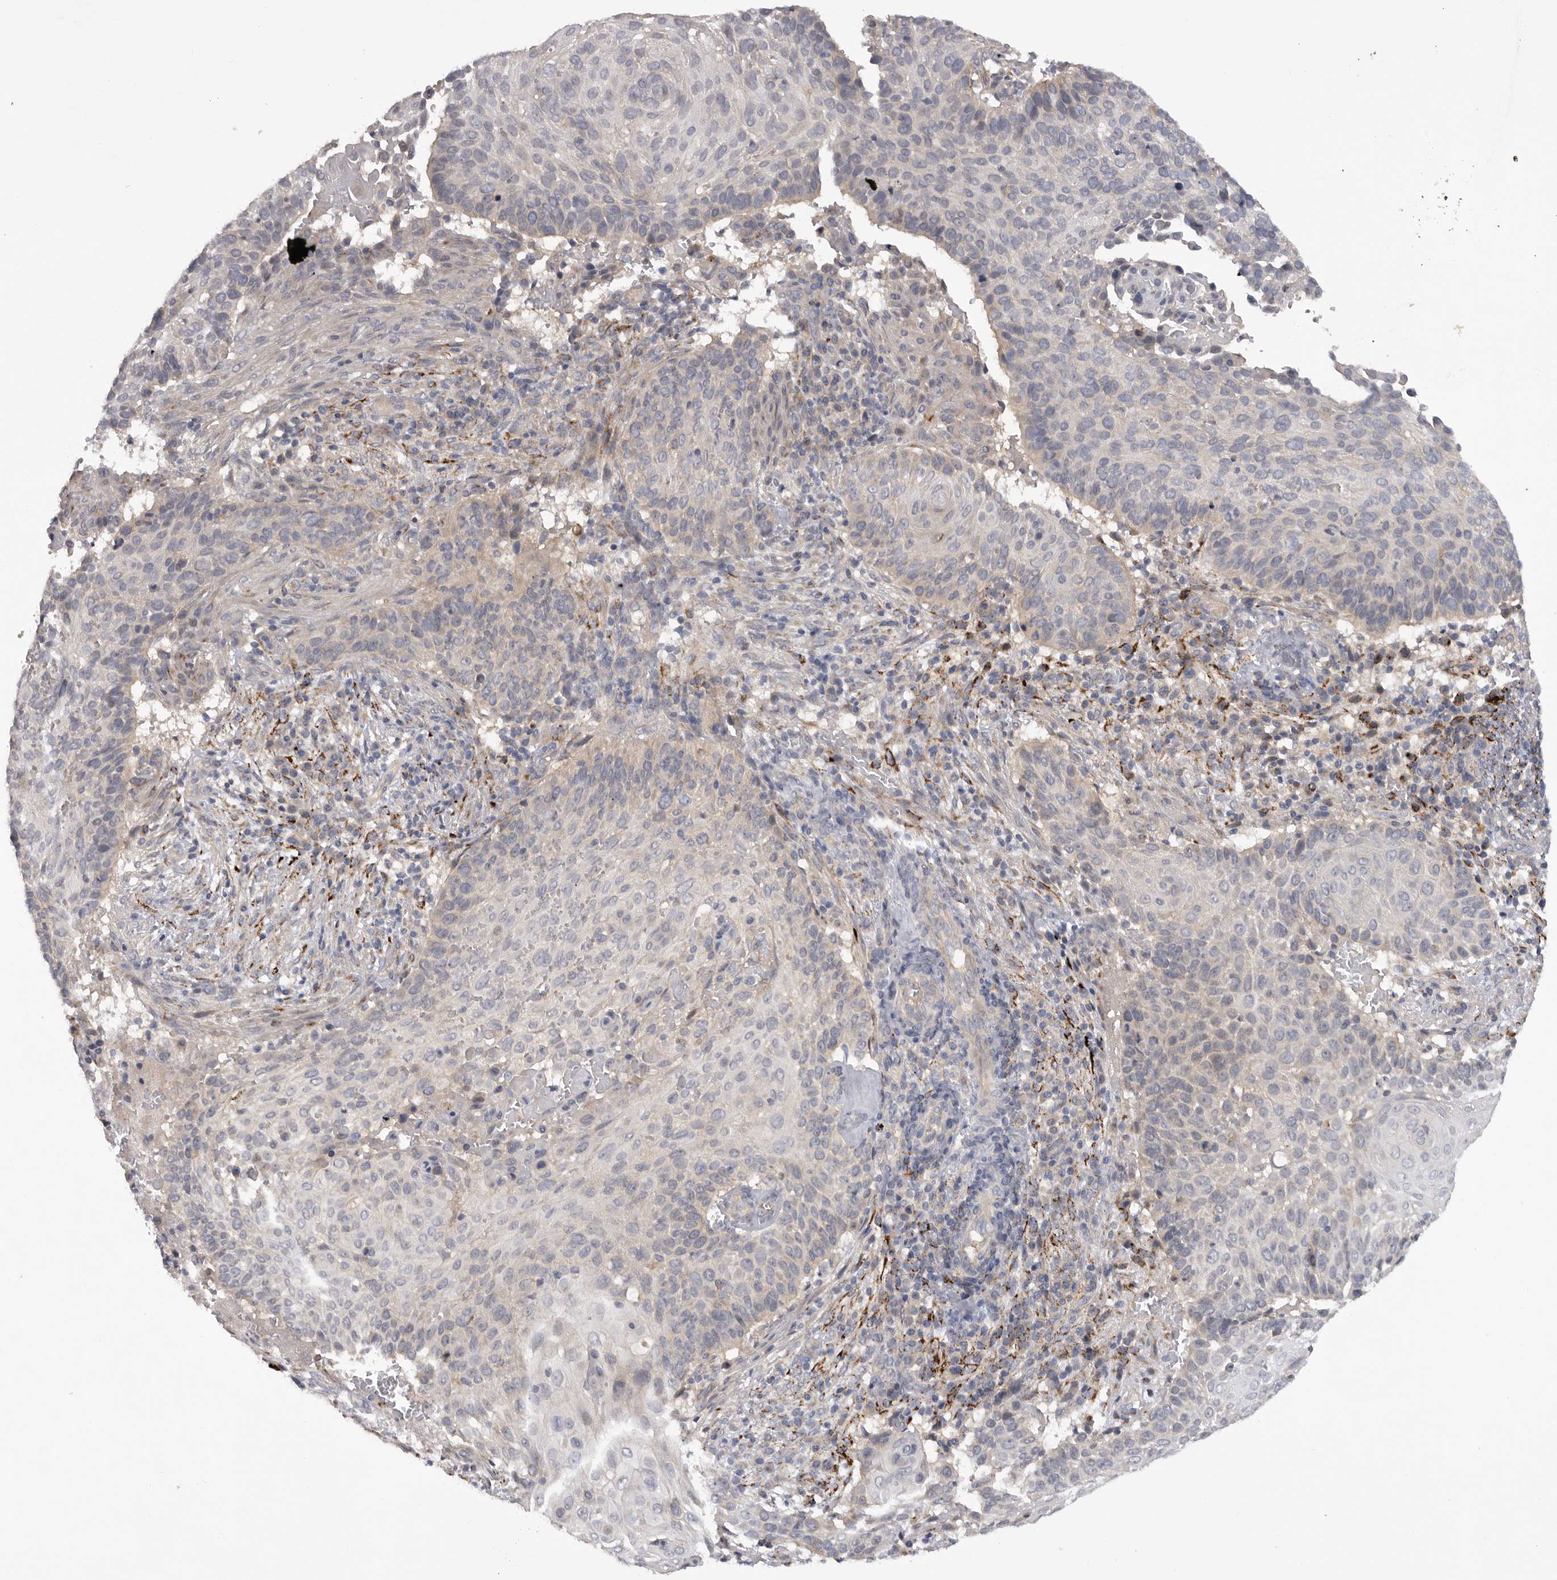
{"staining": {"intensity": "negative", "quantity": "none", "location": "none"}, "tissue": "cervical cancer", "cell_type": "Tumor cells", "image_type": "cancer", "snomed": [{"axis": "morphology", "description": "Squamous cell carcinoma, NOS"}, {"axis": "topography", "description": "Cervix"}], "caption": "A high-resolution micrograph shows IHC staining of cervical cancer (squamous cell carcinoma), which shows no significant staining in tumor cells. (DAB immunohistochemistry visualized using brightfield microscopy, high magnification).", "gene": "DHDDS", "patient": {"sex": "female", "age": 74}}